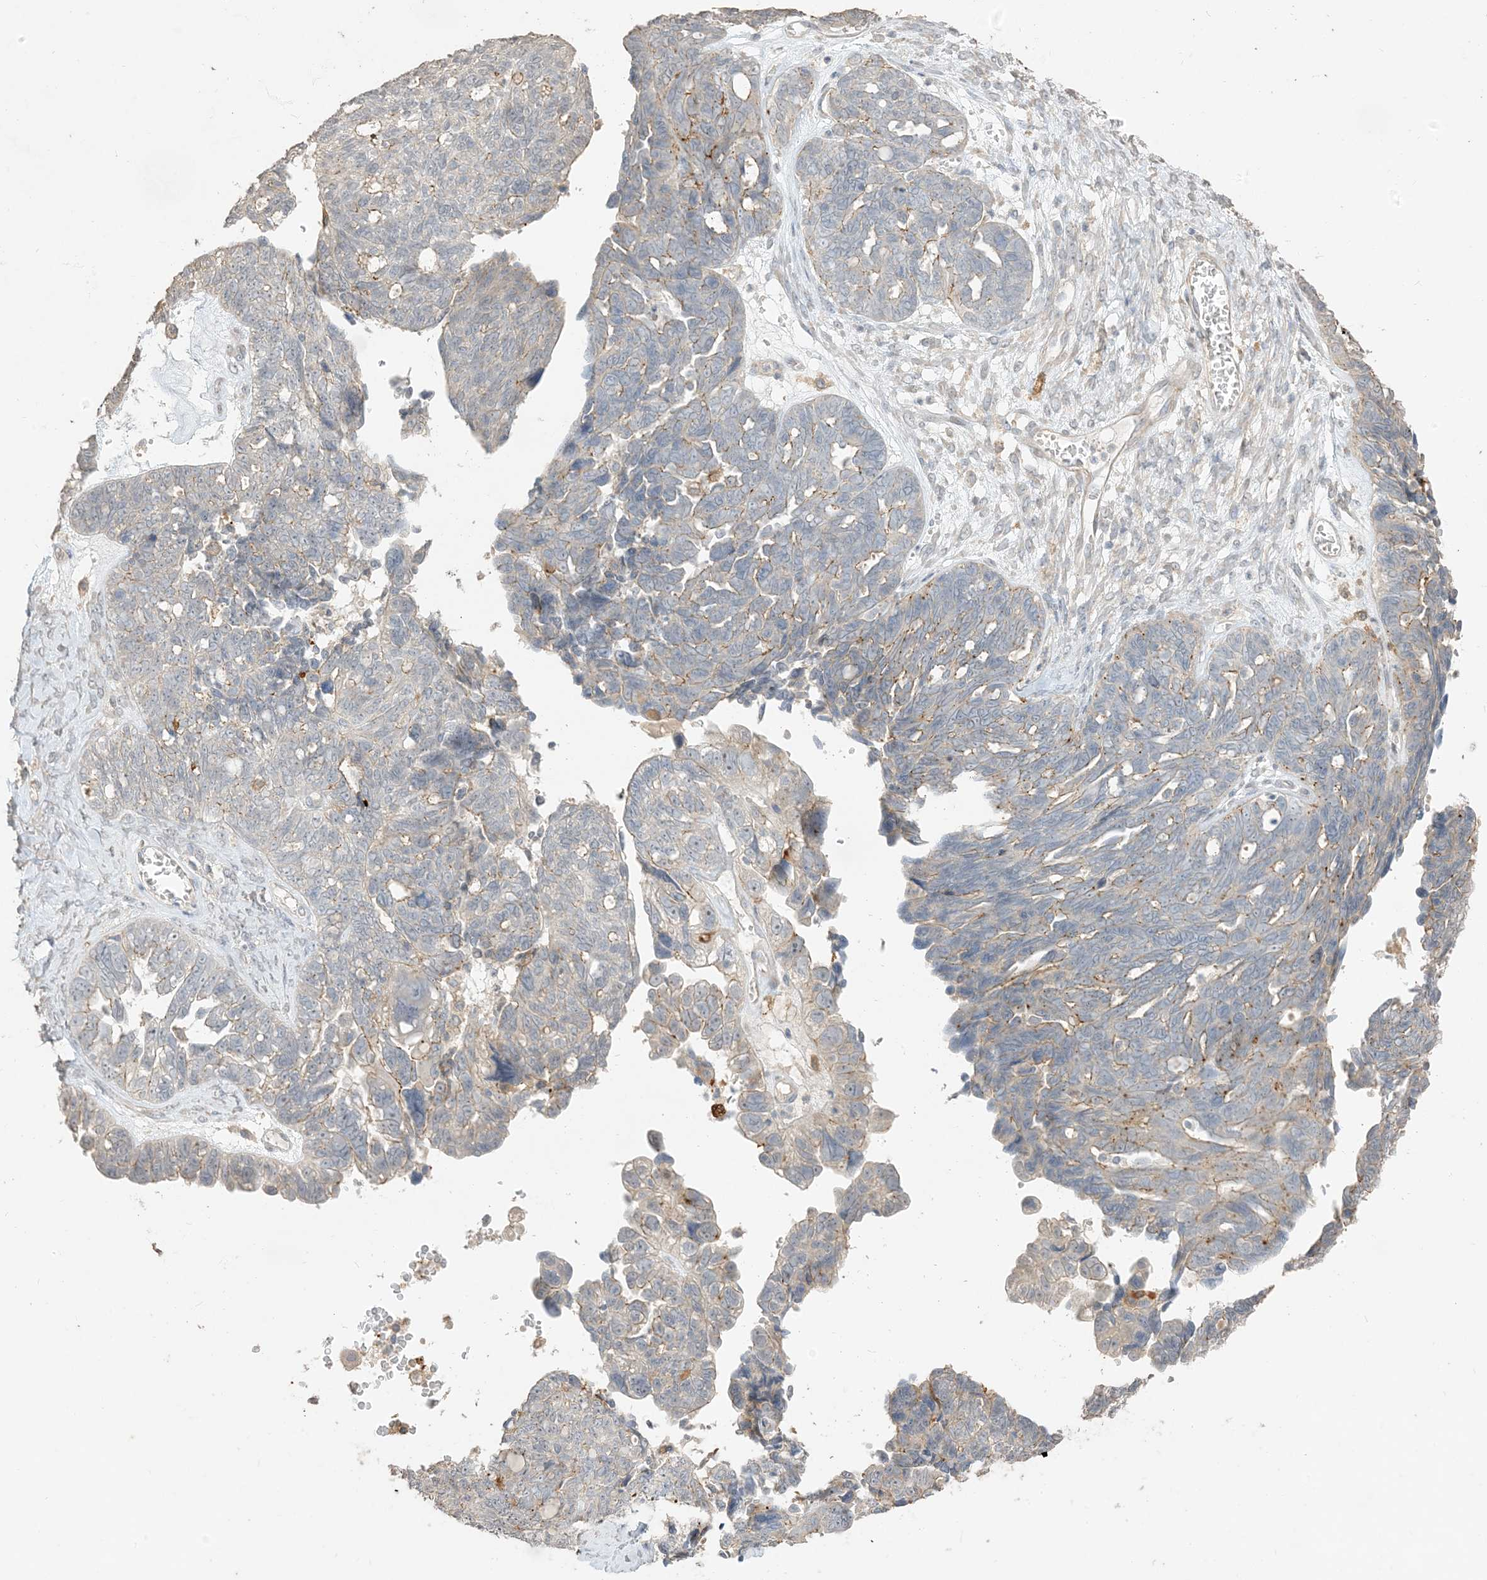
{"staining": {"intensity": "weak", "quantity": "<25%", "location": "cytoplasmic/membranous"}, "tissue": "ovarian cancer", "cell_type": "Tumor cells", "image_type": "cancer", "snomed": [{"axis": "morphology", "description": "Cystadenocarcinoma, serous, NOS"}, {"axis": "topography", "description": "Ovary"}], "caption": "Immunohistochemical staining of human ovarian cancer (serous cystadenocarcinoma) exhibits no significant expression in tumor cells.", "gene": "RNF175", "patient": {"sex": "female", "age": 79}}